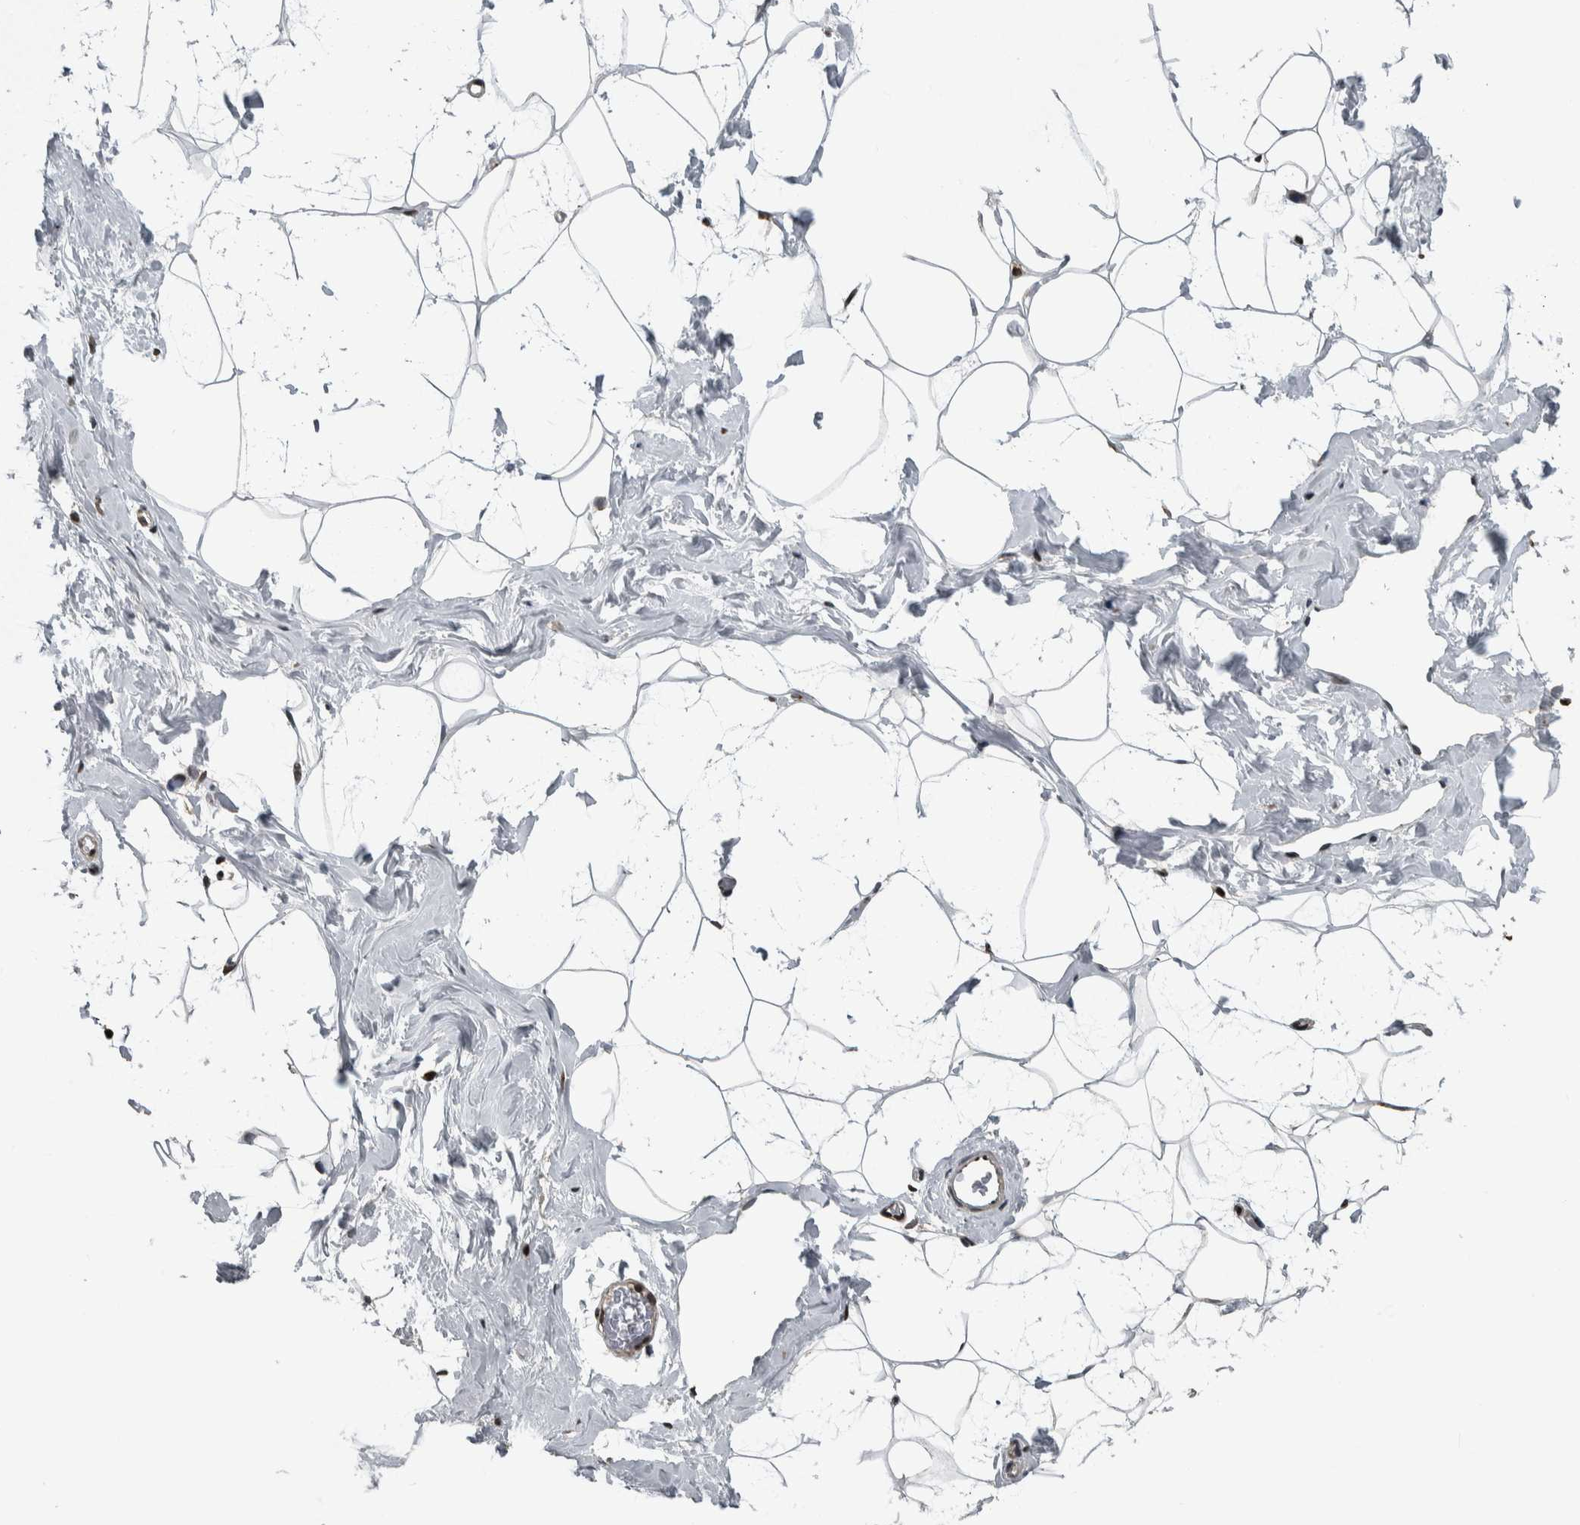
{"staining": {"intensity": "negative", "quantity": "none", "location": "none"}, "tissue": "adipose tissue", "cell_type": "Adipocytes", "image_type": "normal", "snomed": [{"axis": "morphology", "description": "Normal tissue, NOS"}, {"axis": "morphology", "description": "Fibrosis, NOS"}, {"axis": "topography", "description": "Breast"}, {"axis": "topography", "description": "Adipose tissue"}], "caption": "Benign adipose tissue was stained to show a protein in brown. There is no significant positivity in adipocytes. Nuclei are stained in blue.", "gene": "FAM135B", "patient": {"sex": "female", "age": 39}}